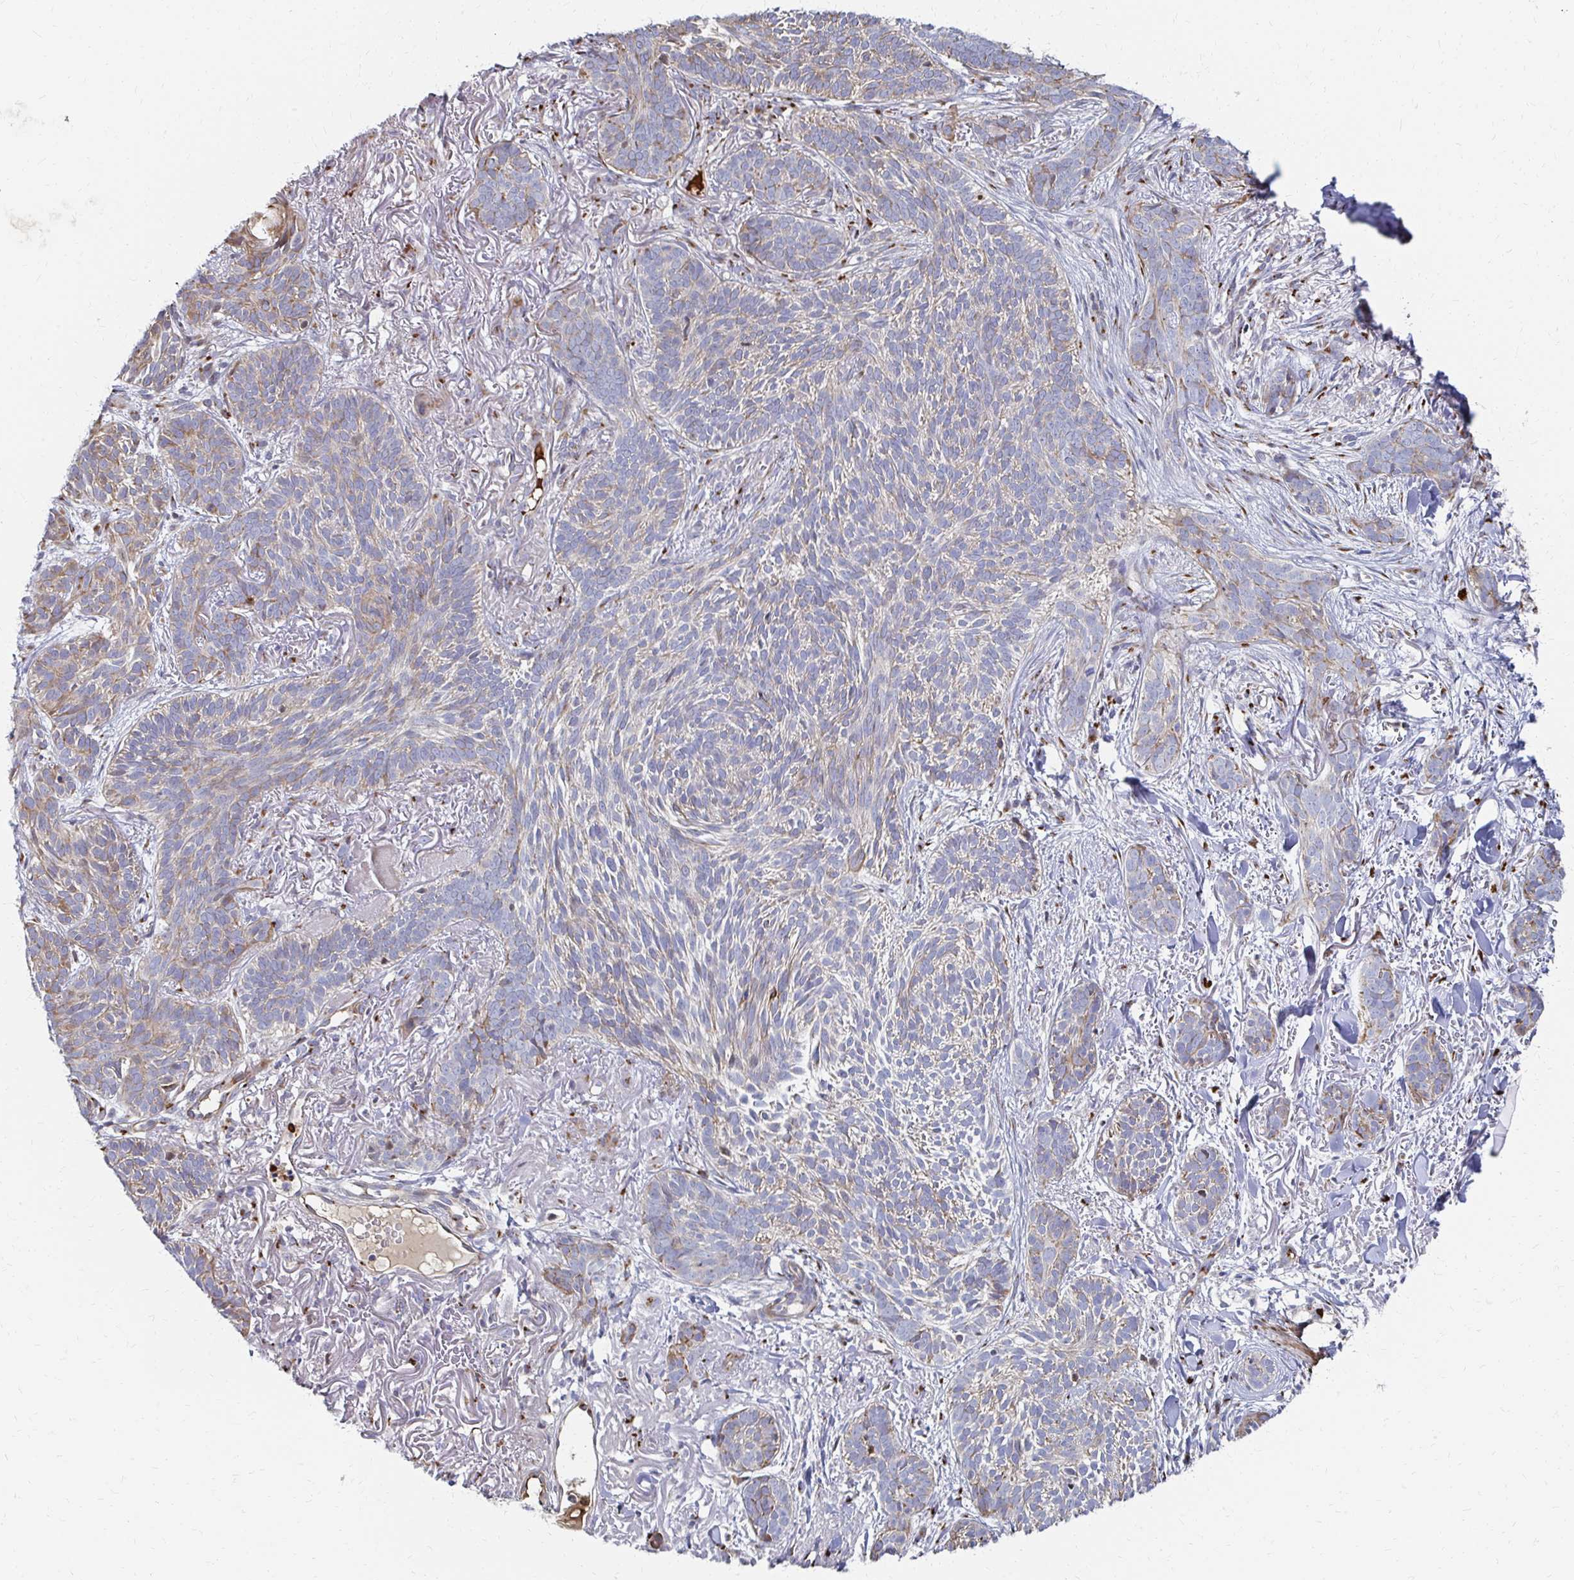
{"staining": {"intensity": "weak", "quantity": "<25%", "location": "cytoplasmic/membranous"}, "tissue": "skin cancer", "cell_type": "Tumor cells", "image_type": "cancer", "snomed": [{"axis": "morphology", "description": "Basal cell carcinoma"}, {"axis": "topography", "description": "Skin"}], "caption": "The immunohistochemistry photomicrograph has no significant positivity in tumor cells of skin cancer (basal cell carcinoma) tissue.", "gene": "MAN1A1", "patient": {"sex": "female", "age": 78}}